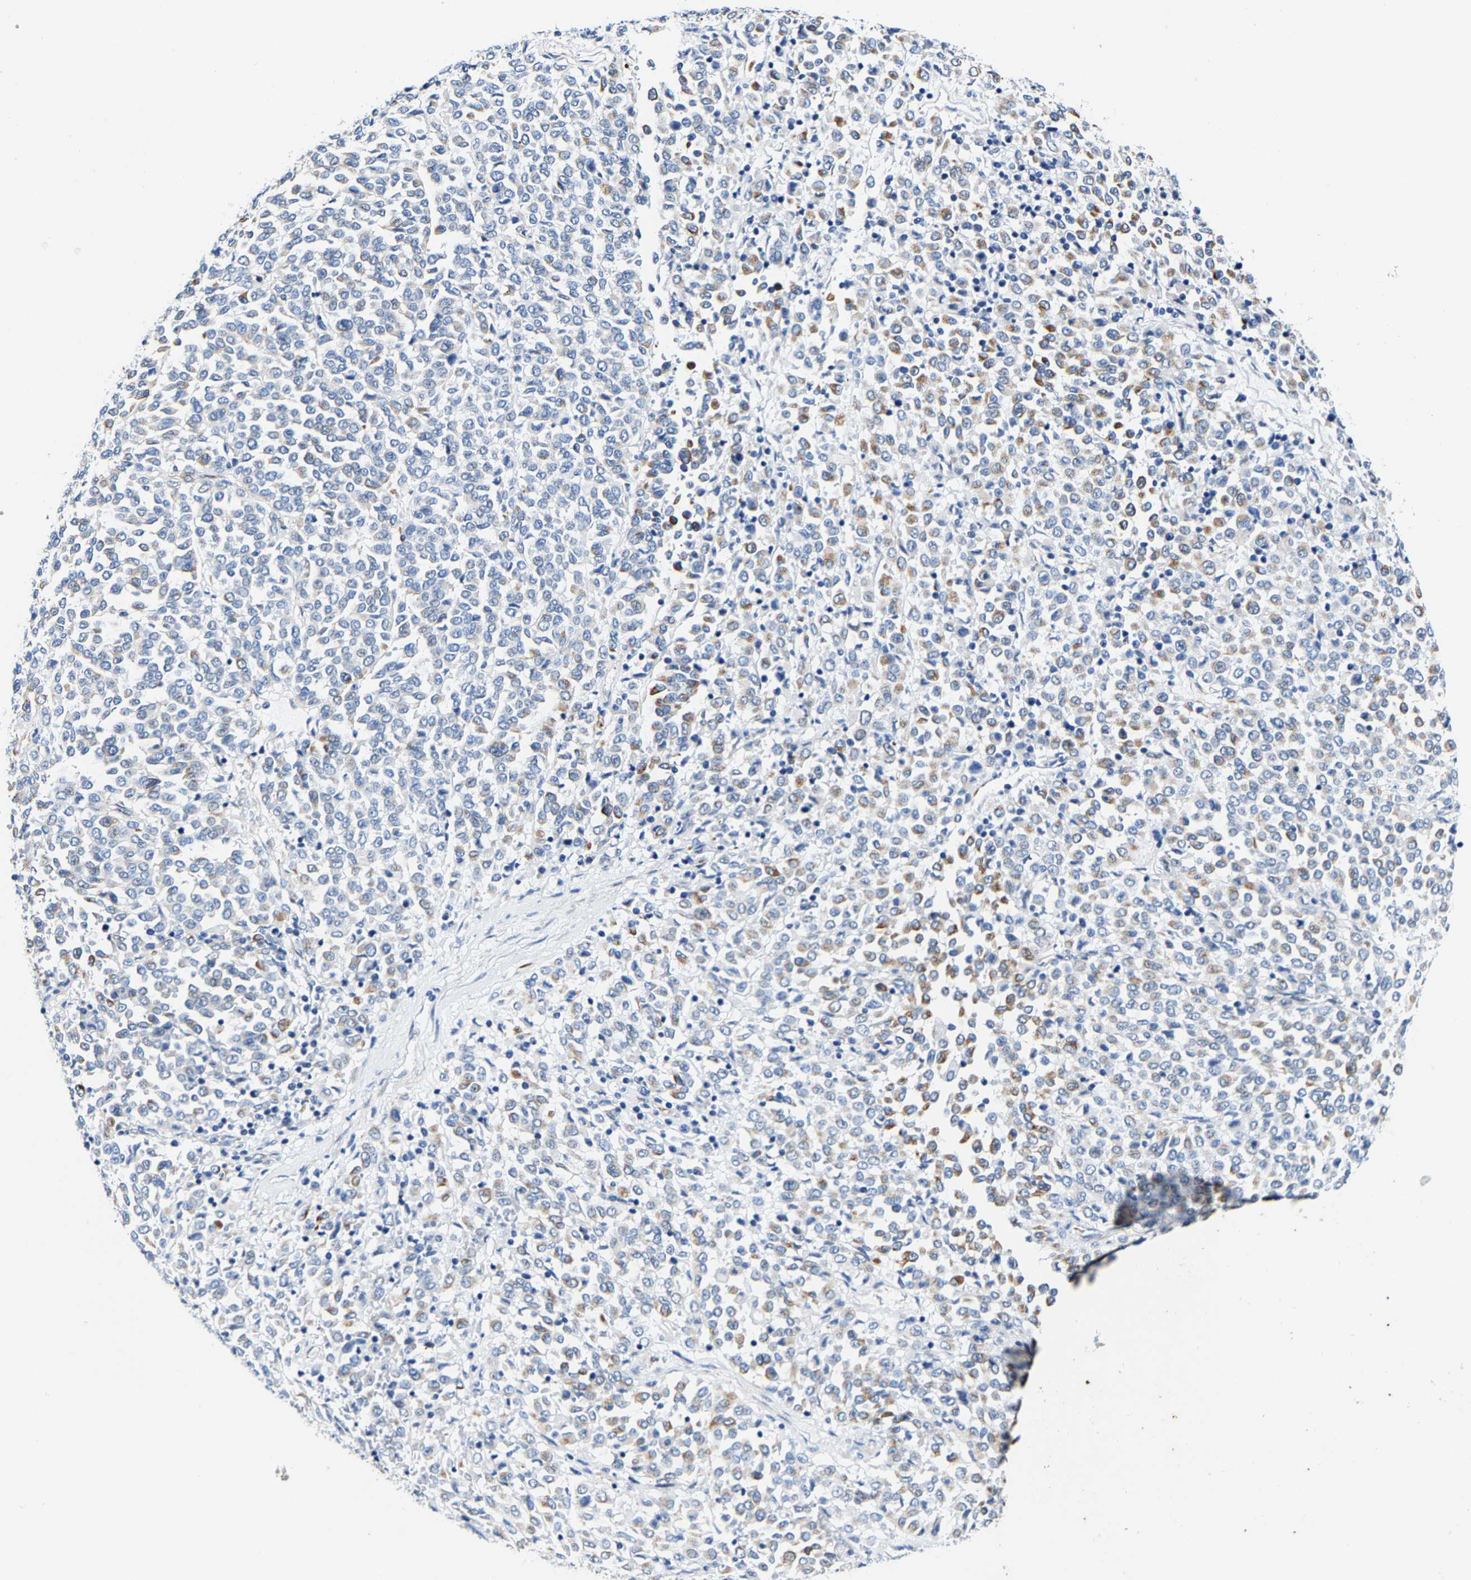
{"staining": {"intensity": "moderate", "quantity": "<25%", "location": "cytoplasmic/membranous"}, "tissue": "melanoma", "cell_type": "Tumor cells", "image_type": "cancer", "snomed": [{"axis": "morphology", "description": "Malignant melanoma, Metastatic site"}, {"axis": "topography", "description": "Pancreas"}], "caption": "Moderate cytoplasmic/membranous expression is seen in approximately <25% of tumor cells in melanoma. Nuclei are stained in blue.", "gene": "MMEL1", "patient": {"sex": "female", "age": 30}}